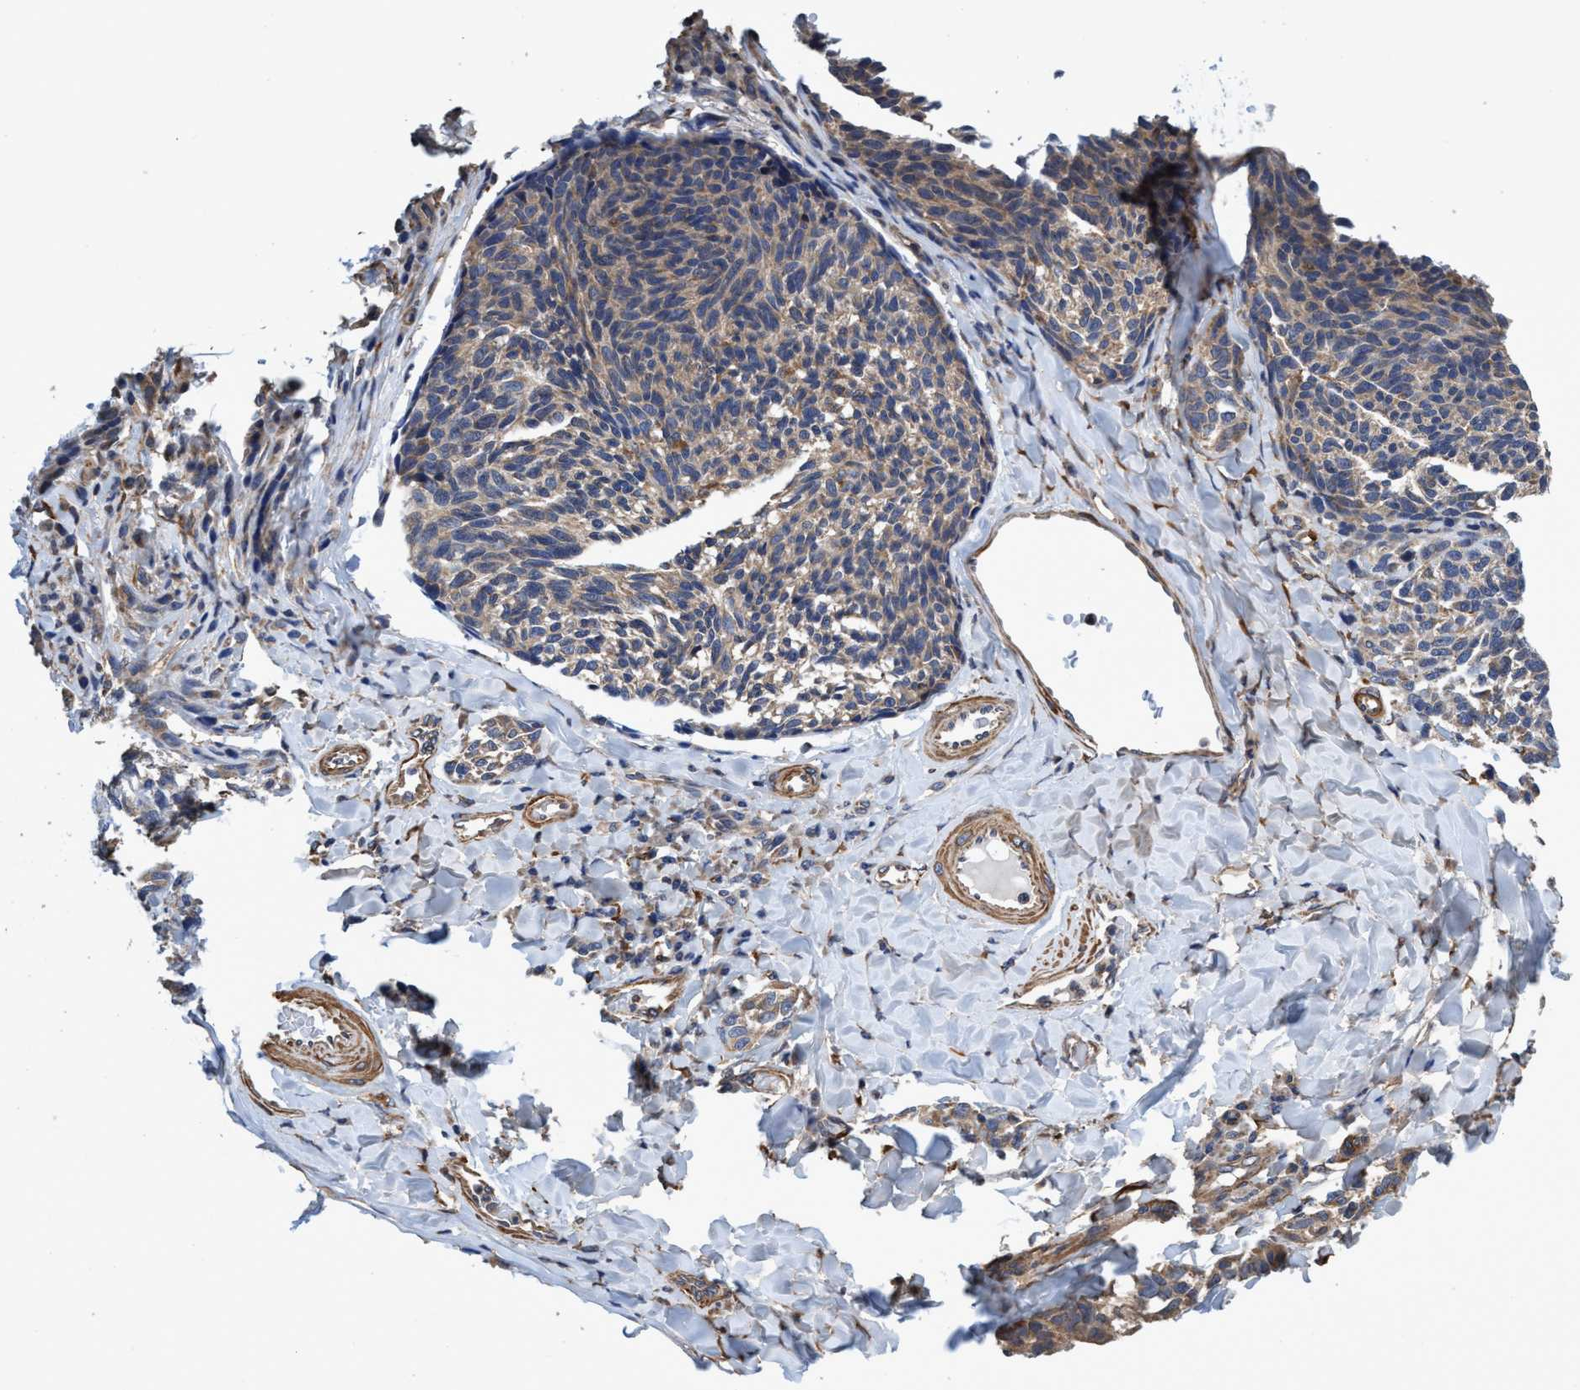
{"staining": {"intensity": "weak", "quantity": "<25%", "location": "cytoplasmic/membranous"}, "tissue": "melanoma", "cell_type": "Tumor cells", "image_type": "cancer", "snomed": [{"axis": "morphology", "description": "Malignant melanoma, NOS"}, {"axis": "topography", "description": "Skin"}], "caption": "A micrograph of malignant melanoma stained for a protein exhibits no brown staining in tumor cells.", "gene": "CALCOCO2", "patient": {"sex": "female", "age": 73}}